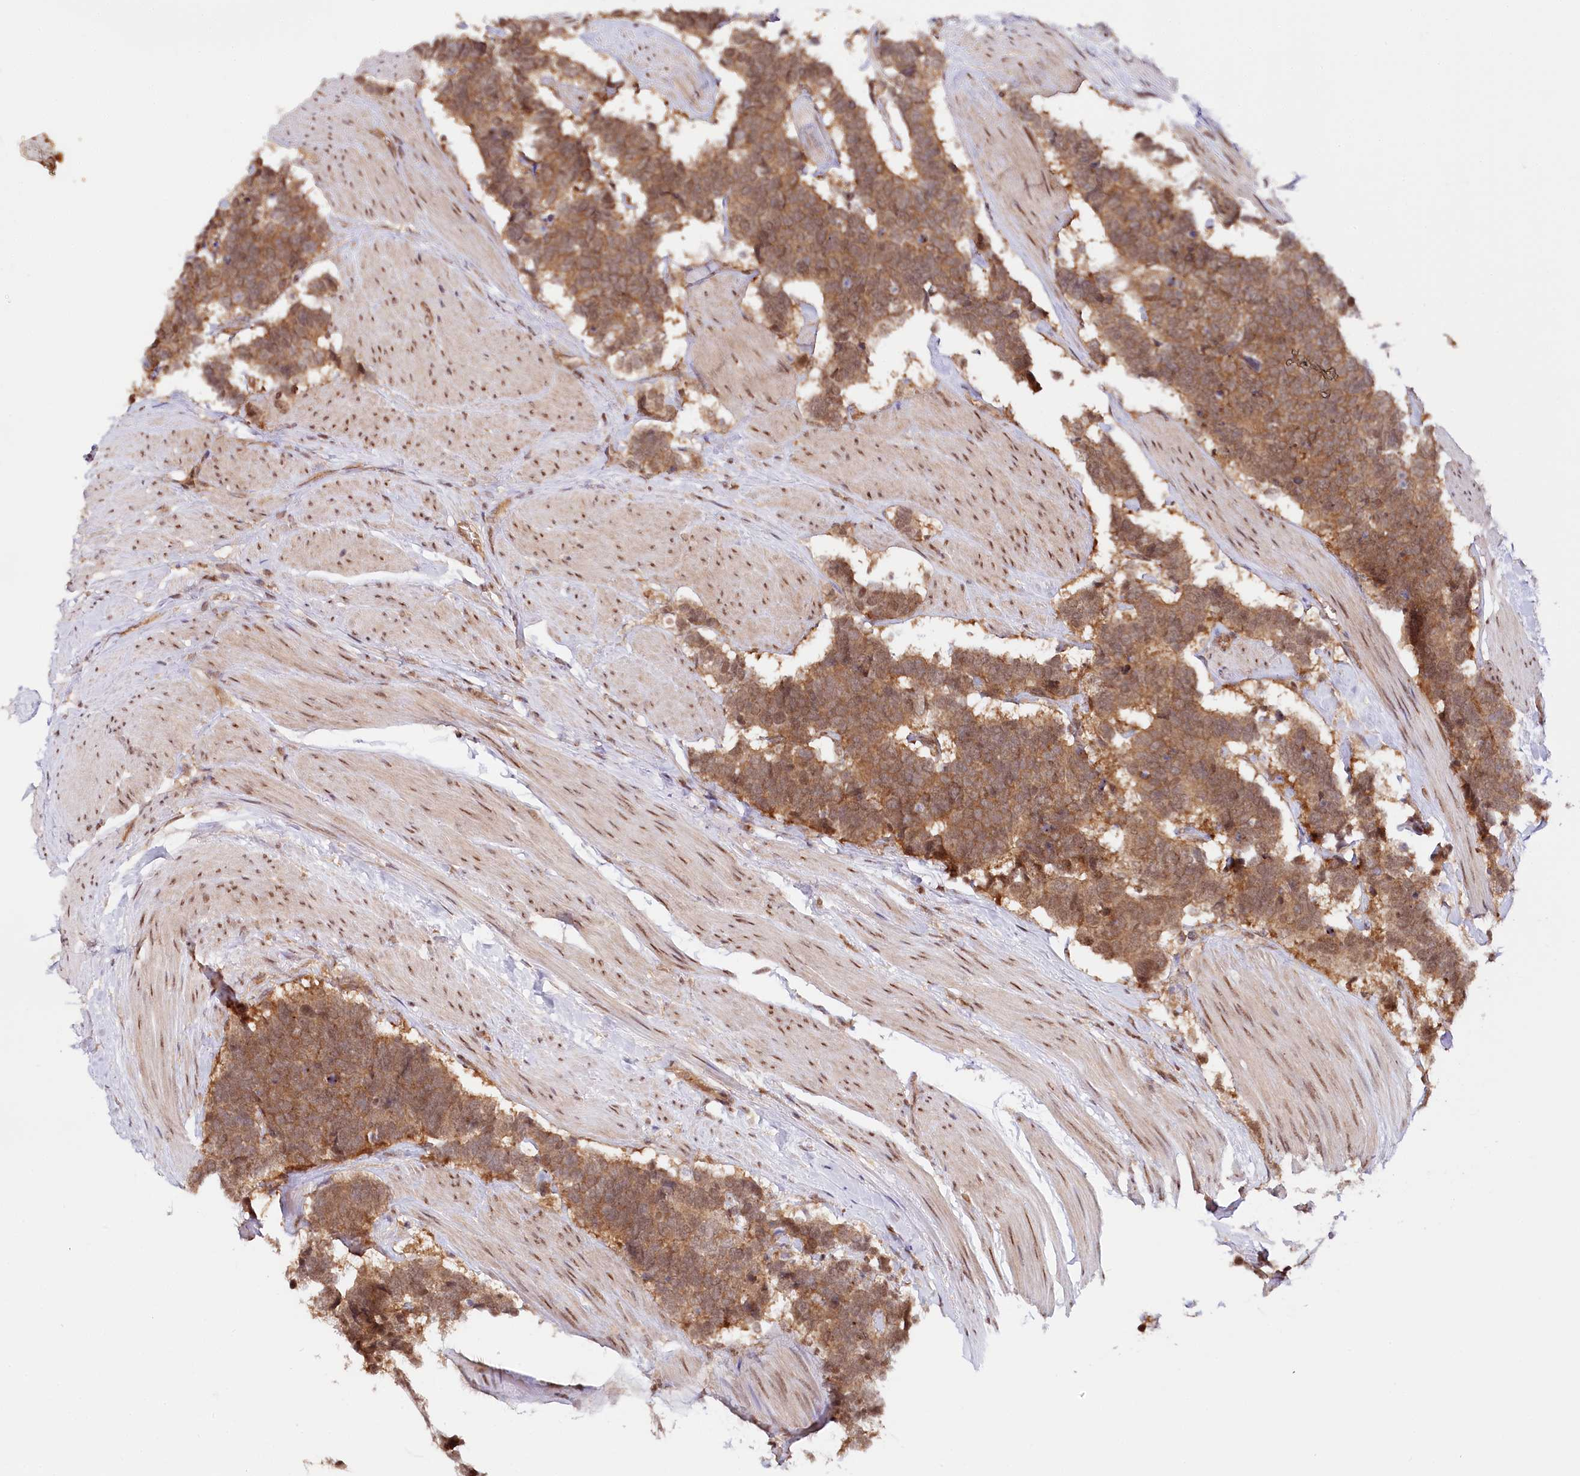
{"staining": {"intensity": "strong", "quantity": ">75%", "location": "cytoplasmic/membranous"}, "tissue": "carcinoid", "cell_type": "Tumor cells", "image_type": "cancer", "snomed": [{"axis": "morphology", "description": "Carcinoma, NOS"}, {"axis": "morphology", "description": "Carcinoid, malignant, NOS"}, {"axis": "topography", "description": "Urinary bladder"}], "caption": "Protein expression analysis of human carcinoid reveals strong cytoplasmic/membranous staining in approximately >75% of tumor cells.", "gene": "CCDC65", "patient": {"sex": "male", "age": 57}}